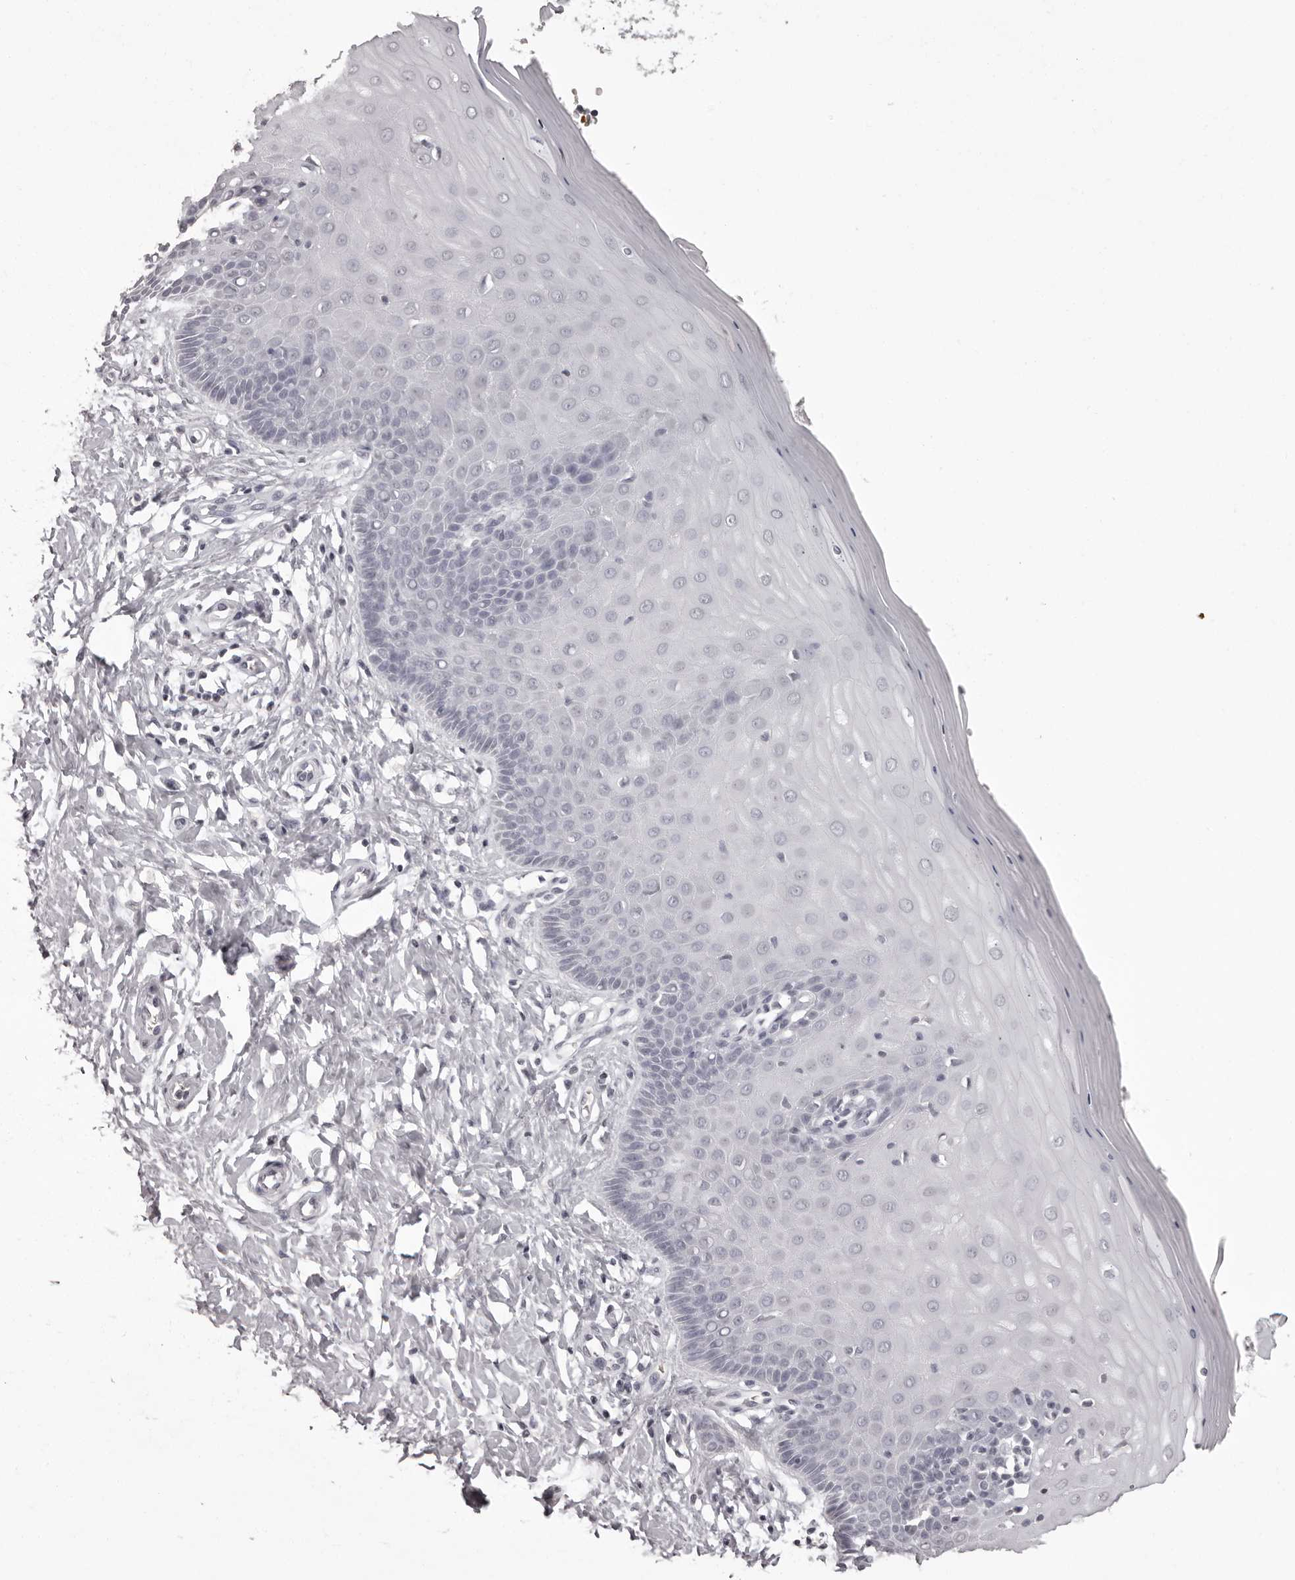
{"staining": {"intensity": "negative", "quantity": "none", "location": "none"}, "tissue": "cervix", "cell_type": "Glandular cells", "image_type": "normal", "snomed": [{"axis": "morphology", "description": "Normal tissue, NOS"}, {"axis": "topography", "description": "Cervix"}], "caption": "Glandular cells show no significant positivity in normal cervix. (DAB immunohistochemistry (IHC) visualized using brightfield microscopy, high magnification).", "gene": "C8orf74", "patient": {"sex": "female", "age": 55}}